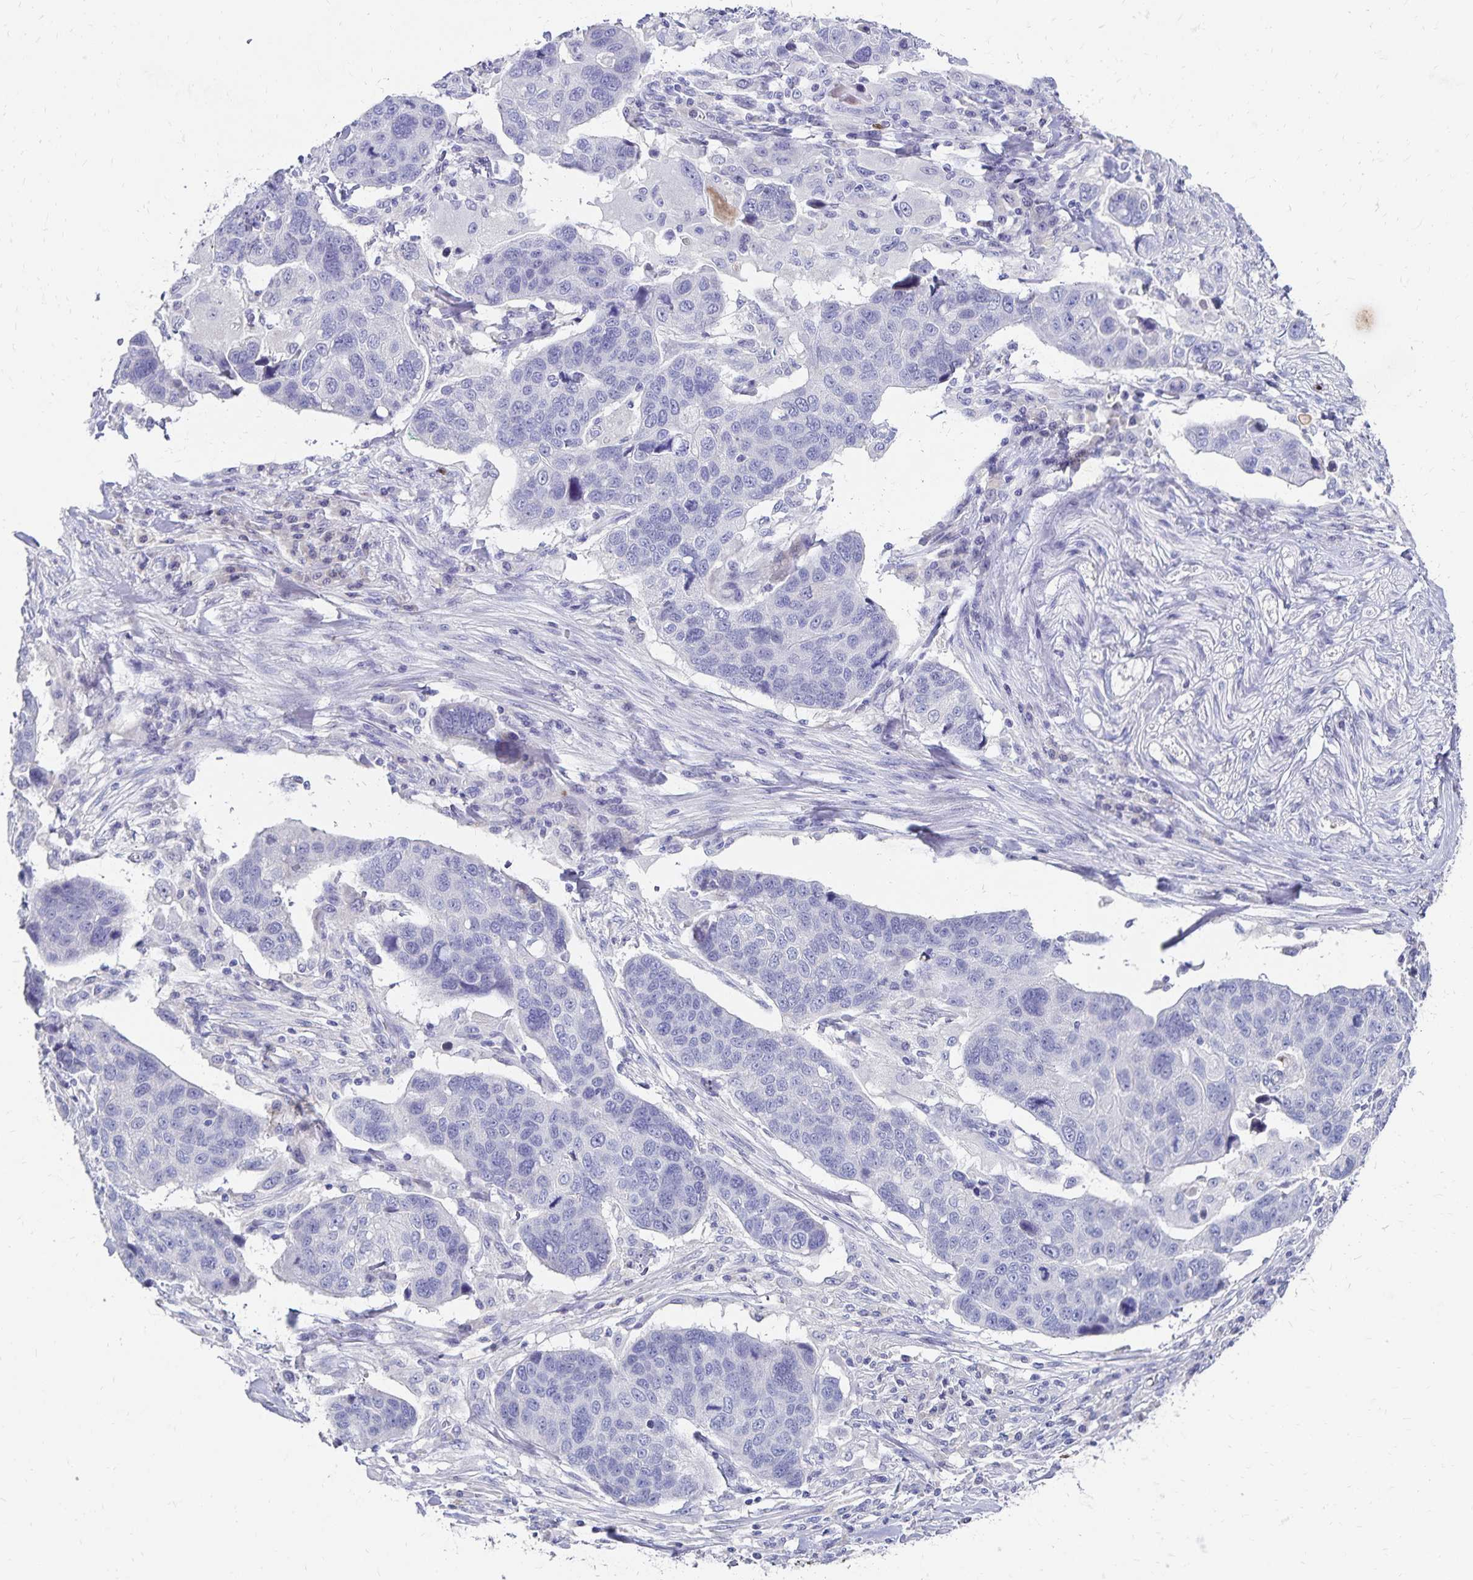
{"staining": {"intensity": "negative", "quantity": "none", "location": "none"}, "tissue": "lung cancer", "cell_type": "Tumor cells", "image_type": "cancer", "snomed": [{"axis": "morphology", "description": "Squamous cell carcinoma, NOS"}, {"axis": "topography", "description": "Lymph node"}, {"axis": "topography", "description": "Lung"}], "caption": "High magnification brightfield microscopy of lung cancer (squamous cell carcinoma) stained with DAB (brown) and counterstained with hematoxylin (blue): tumor cells show no significant staining.", "gene": "PAX5", "patient": {"sex": "male", "age": 61}}